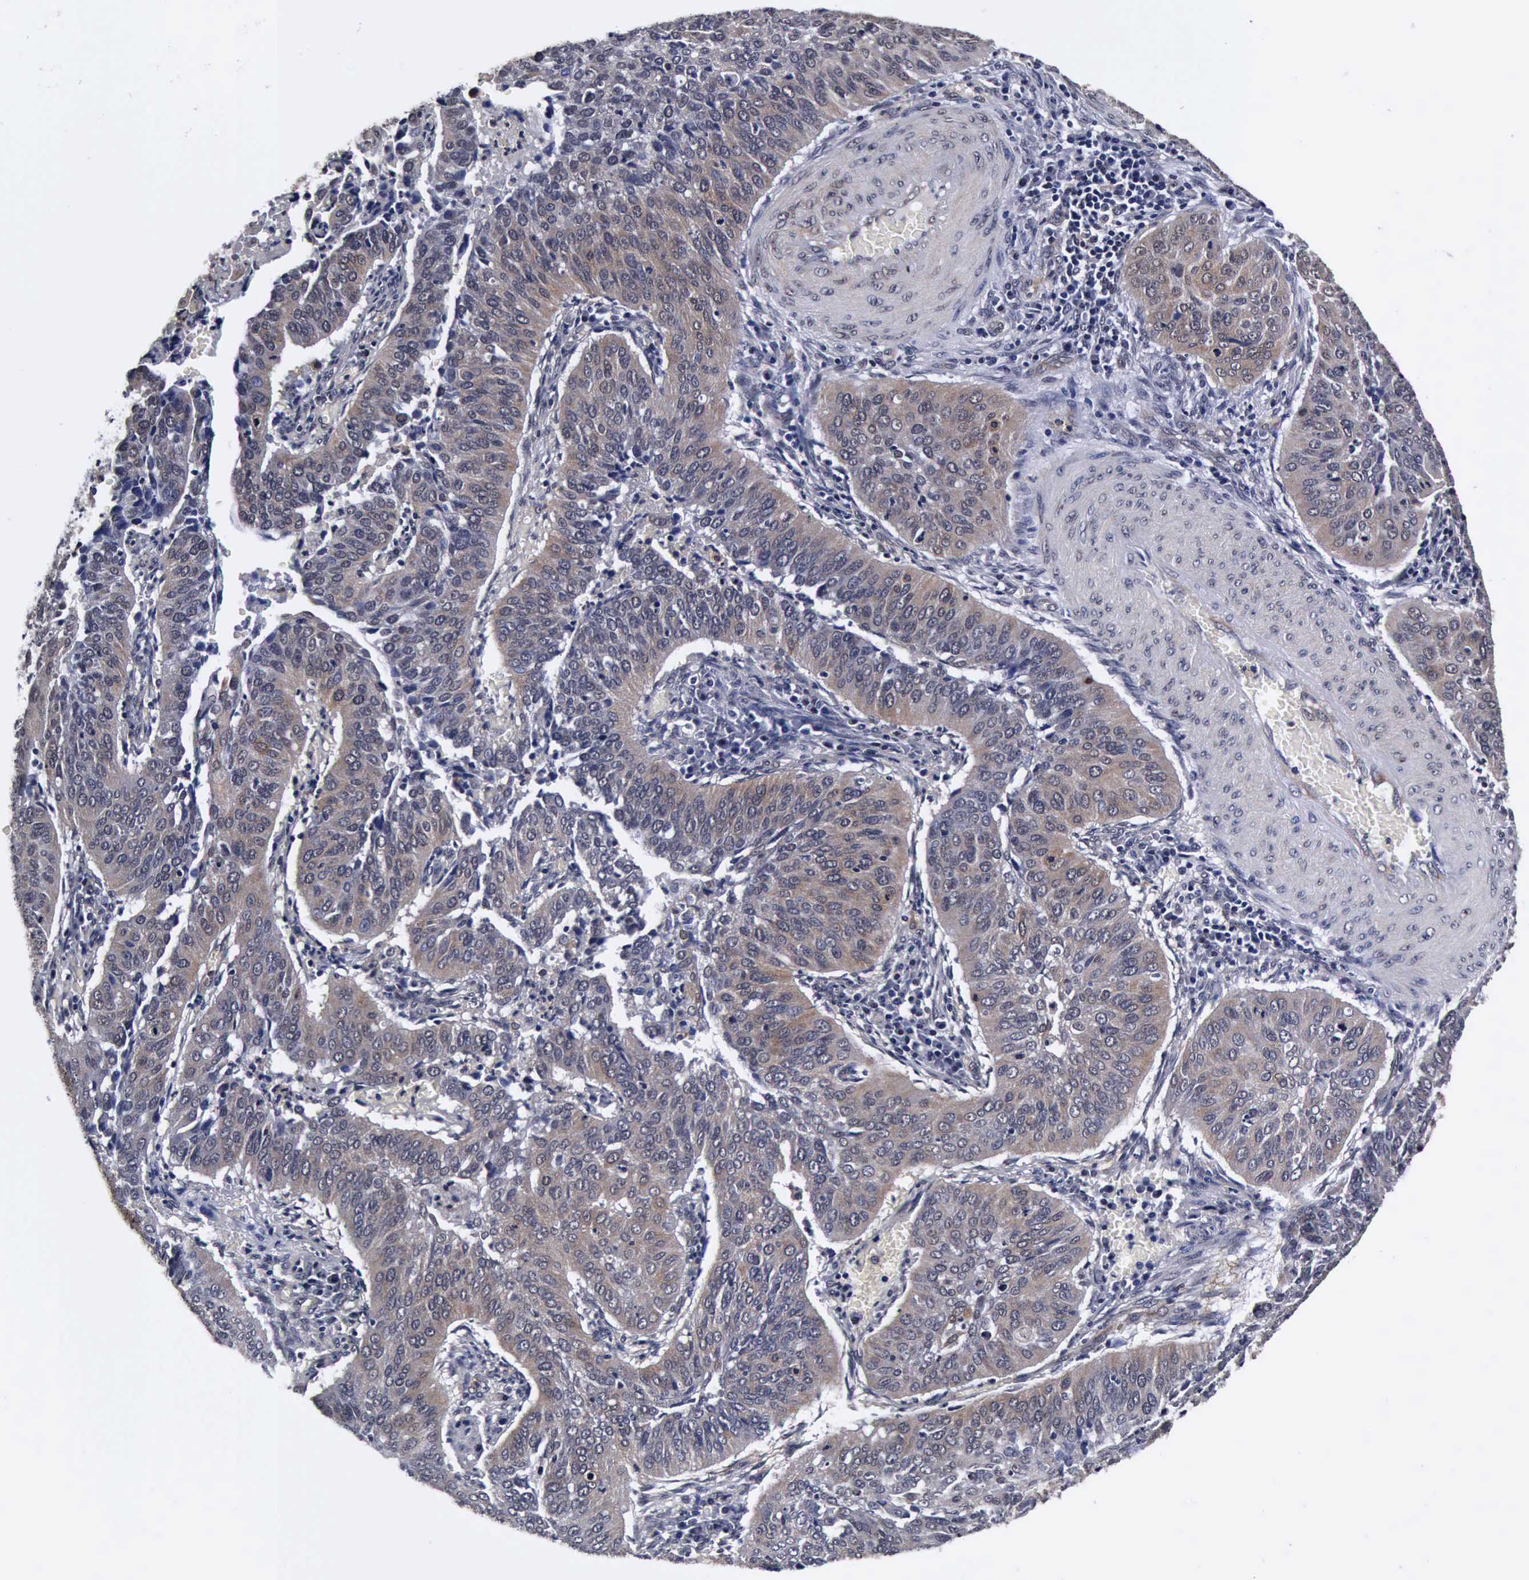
{"staining": {"intensity": "weak", "quantity": ">75%", "location": "cytoplasmic/membranous"}, "tissue": "cervical cancer", "cell_type": "Tumor cells", "image_type": "cancer", "snomed": [{"axis": "morphology", "description": "Squamous cell carcinoma, NOS"}, {"axis": "topography", "description": "Cervix"}], "caption": "The photomicrograph reveals staining of squamous cell carcinoma (cervical), revealing weak cytoplasmic/membranous protein expression (brown color) within tumor cells.", "gene": "UBC", "patient": {"sex": "female", "age": 39}}